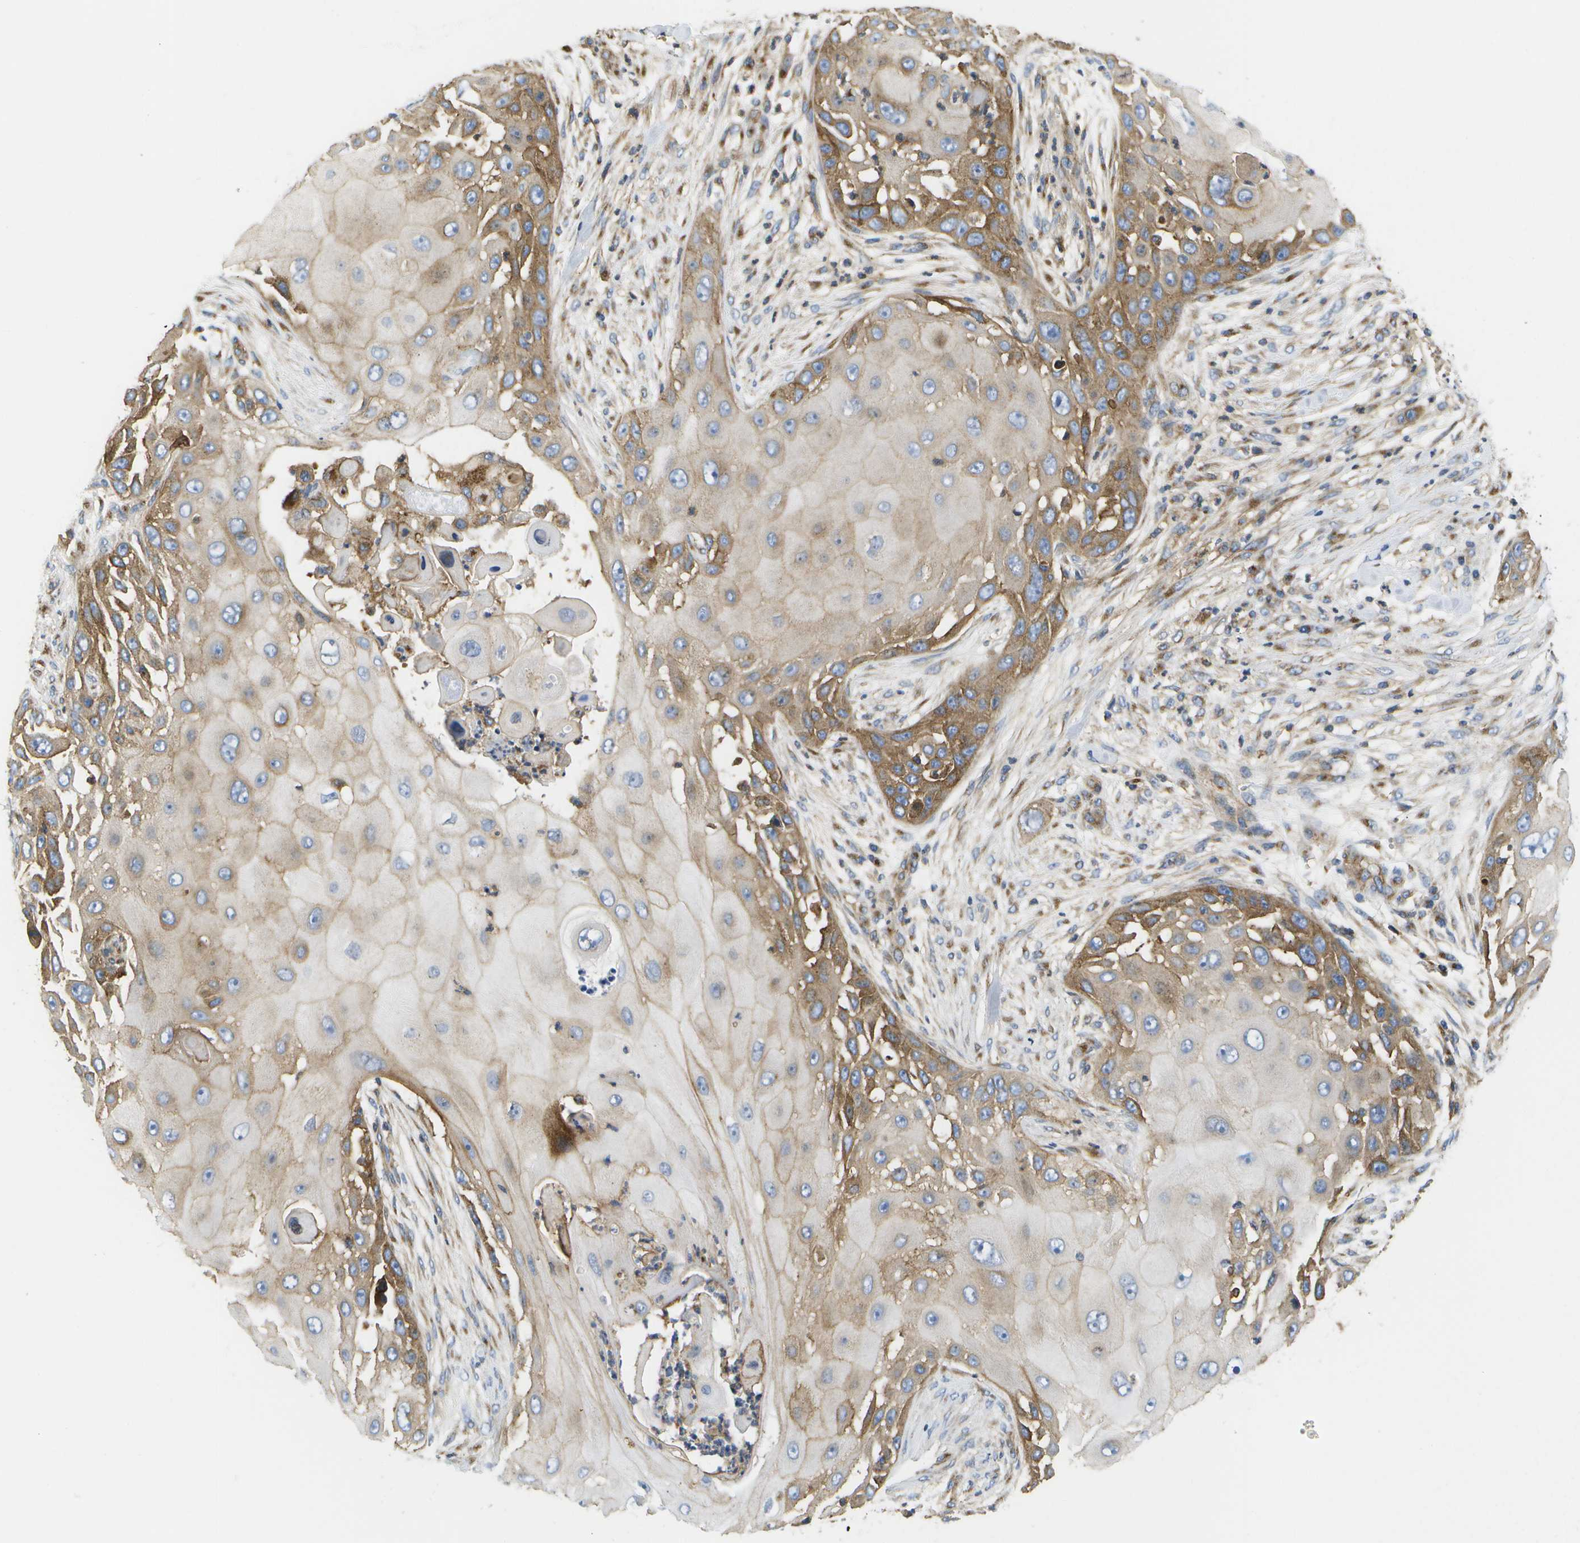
{"staining": {"intensity": "moderate", "quantity": ">75%", "location": "cytoplasmic/membranous"}, "tissue": "skin cancer", "cell_type": "Tumor cells", "image_type": "cancer", "snomed": [{"axis": "morphology", "description": "Squamous cell carcinoma, NOS"}, {"axis": "topography", "description": "Skin"}], "caption": "Skin cancer stained for a protein displays moderate cytoplasmic/membranous positivity in tumor cells.", "gene": "BST2", "patient": {"sex": "female", "age": 44}}